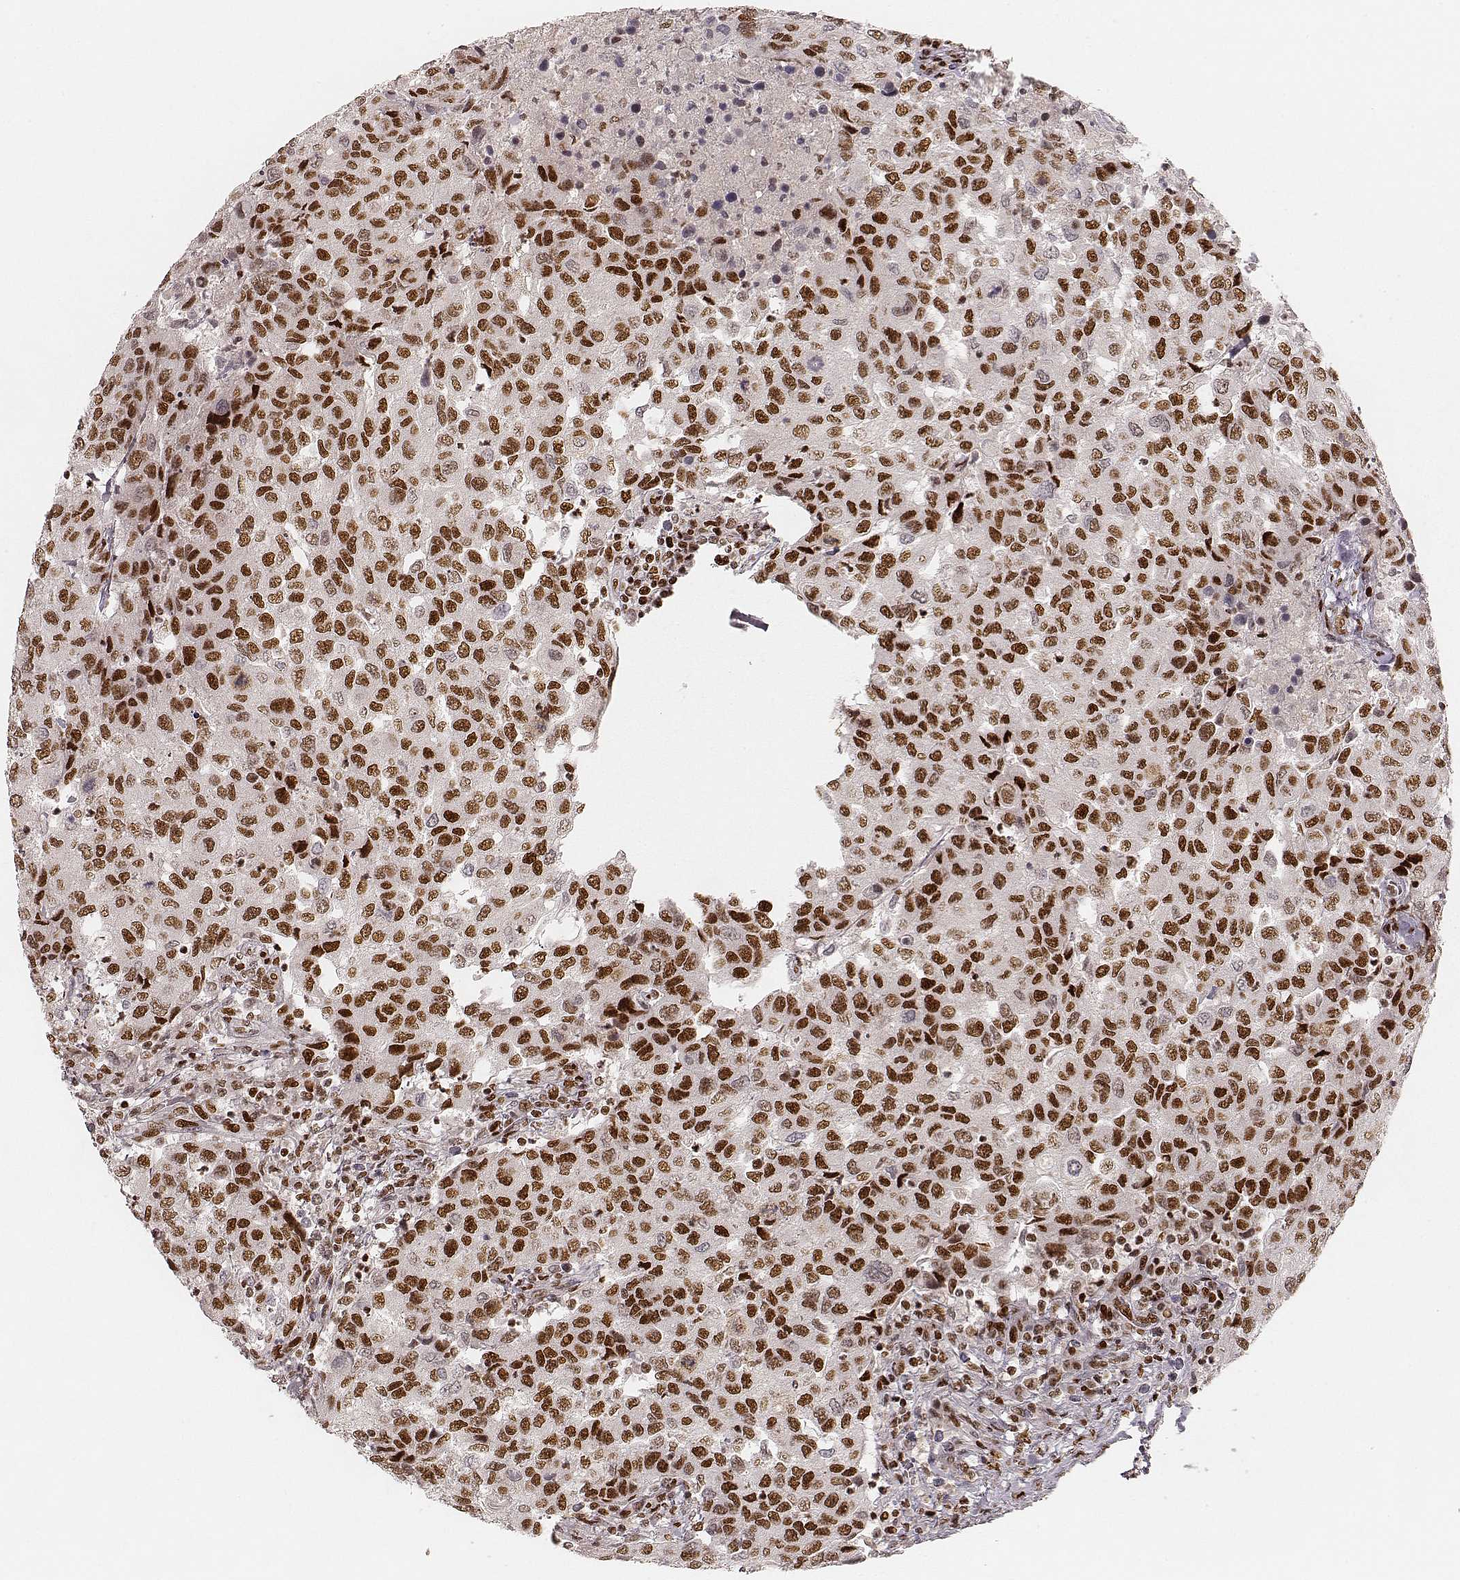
{"staining": {"intensity": "strong", "quantity": ">75%", "location": "nuclear"}, "tissue": "urothelial cancer", "cell_type": "Tumor cells", "image_type": "cancer", "snomed": [{"axis": "morphology", "description": "Urothelial carcinoma, High grade"}, {"axis": "topography", "description": "Urinary bladder"}], "caption": "This histopathology image exhibits IHC staining of human urothelial carcinoma (high-grade), with high strong nuclear positivity in approximately >75% of tumor cells.", "gene": "HNRNPC", "patient": {"sex": "female", "age": 78}}